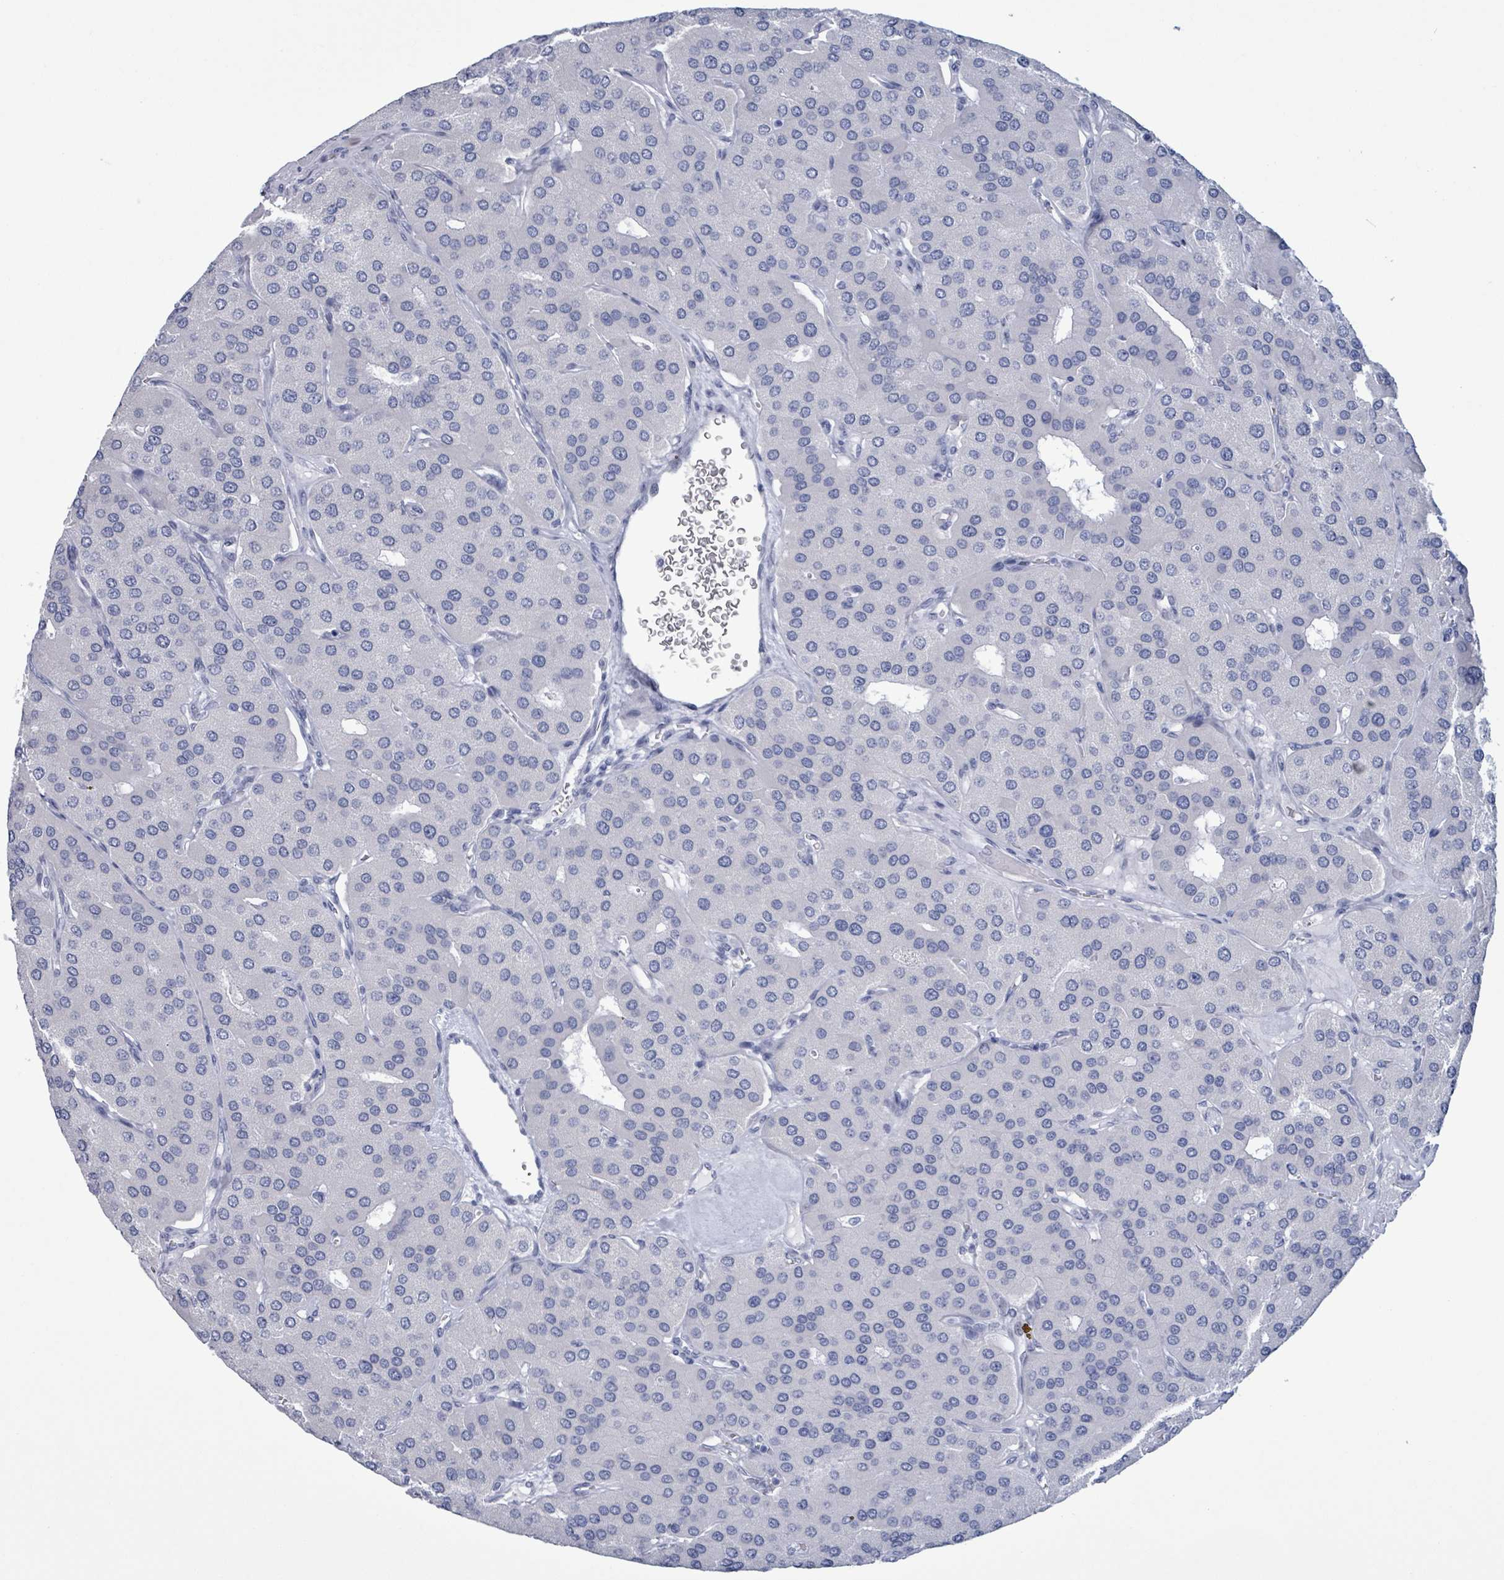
{"staining": {"intensity": "negative", "quantity": "none", "location": "none"}, "tissue": "parathyroid gland", "cell_type": "Glandular cells", "image_type": "normal", "snomed": [{"axis": "morphology", "description": "Normal tissue, NOS"}, {"axis": "morphology", "description": "Adenoma, NOS"}, {"axis": "topography", "description": "Parathyroid gland"}], "caption": "Protein analysis of normal parathyroid gland shows no significant staining in glandular cells. (DAB (3,3'-diaminobenzidine) immunohistochemistry (IHC), high magnification).", "gene": "NKX2", "patient": {"sex": "female", "age": 86}}